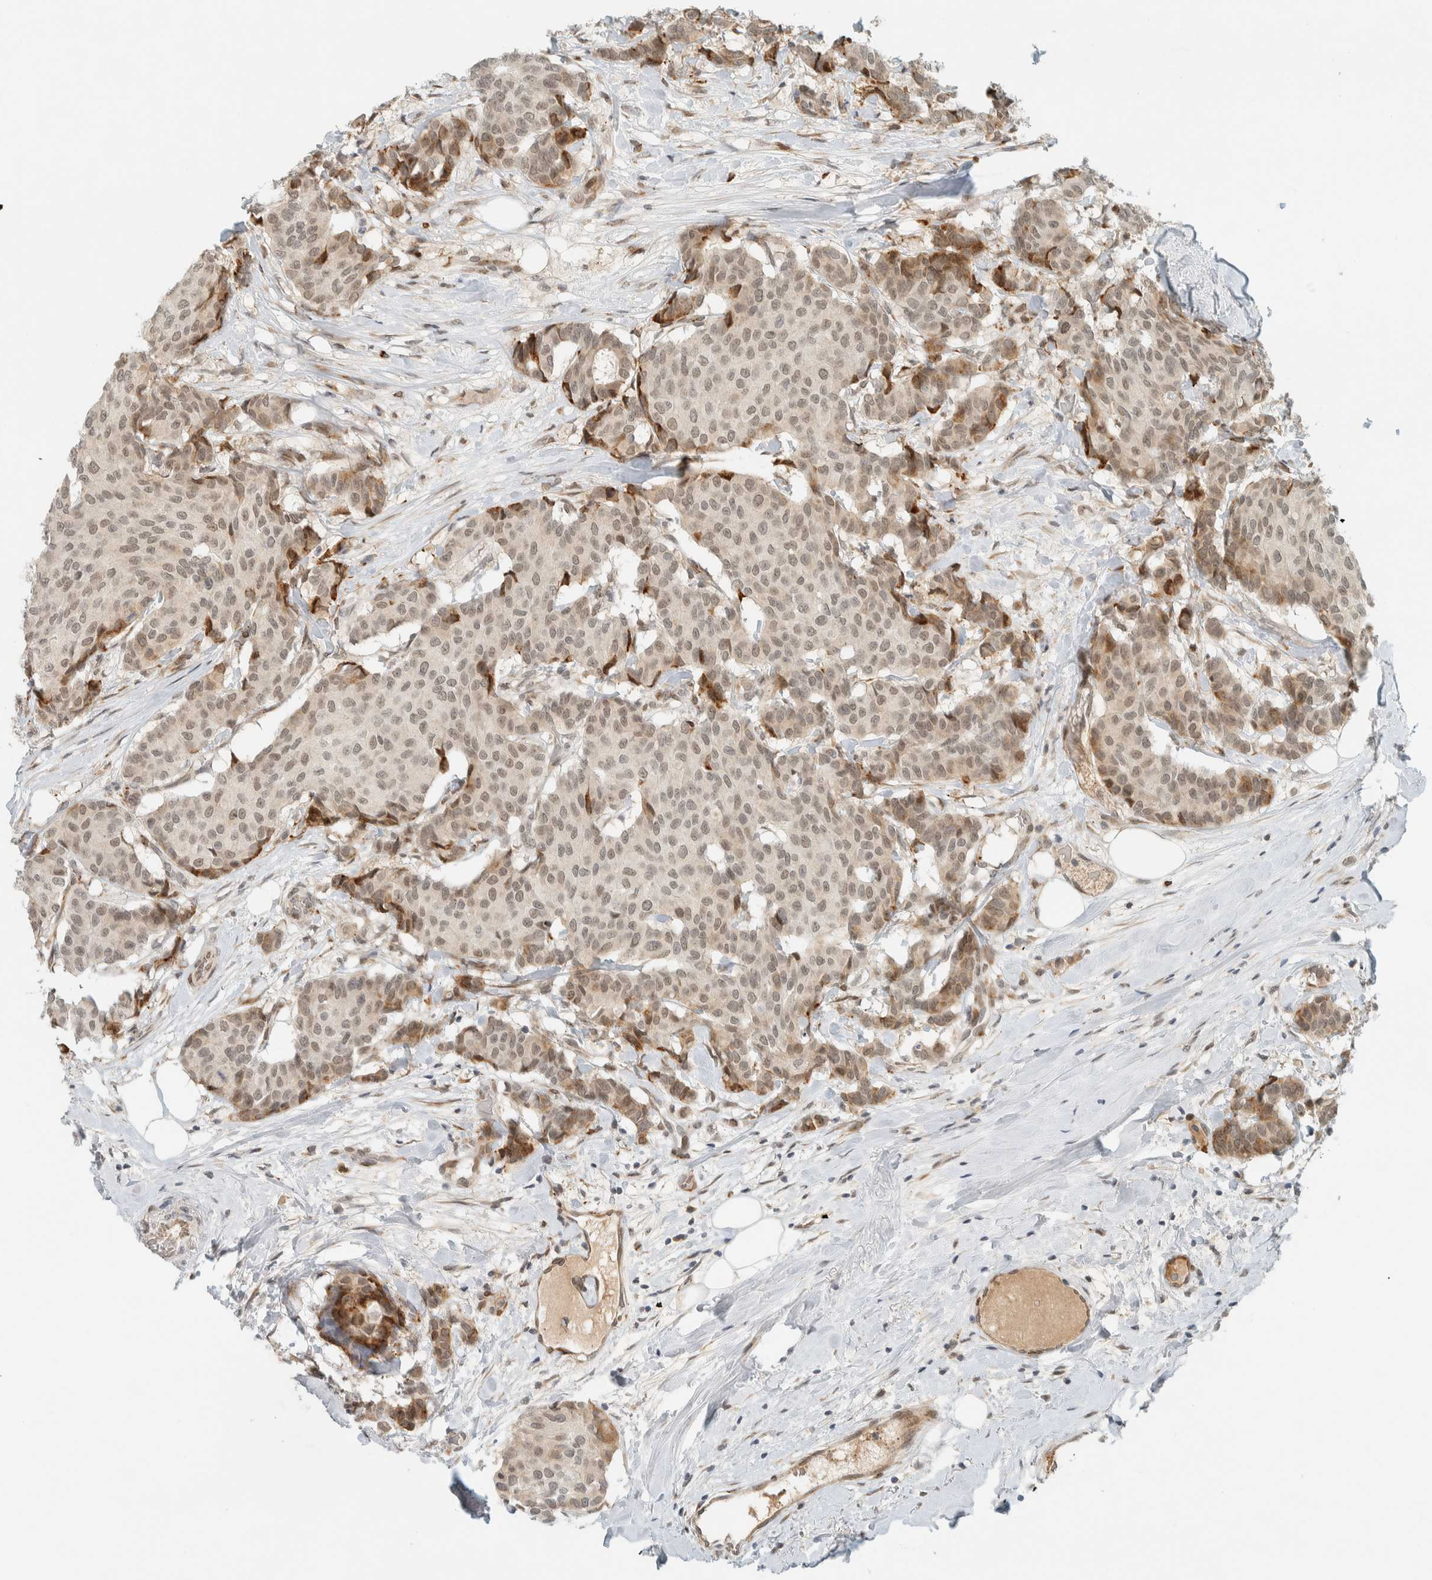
{"staining": {"intensity": "moderate", "quantity": "<25%", "location": "cytoplasmic/membranous,nuclear"}, "tissue": "breast cancer", "cell_type": "Tumor cells", "image_type": "cancer", "snomed": [{"axis": "morphology", "description": "Duct carcinoma"}, {"axis": "topography", "description": "Breast"}], "caption": "Immunohistochemical staining of human breast intraductal carcinoma demonstrates low levels of moderate cytoplasmic/membranous and nuclear protein expression in approximately <25% of tumor cells.", "gene": "ITPRID1", "patient": {"sex": "female", "age": 75}}